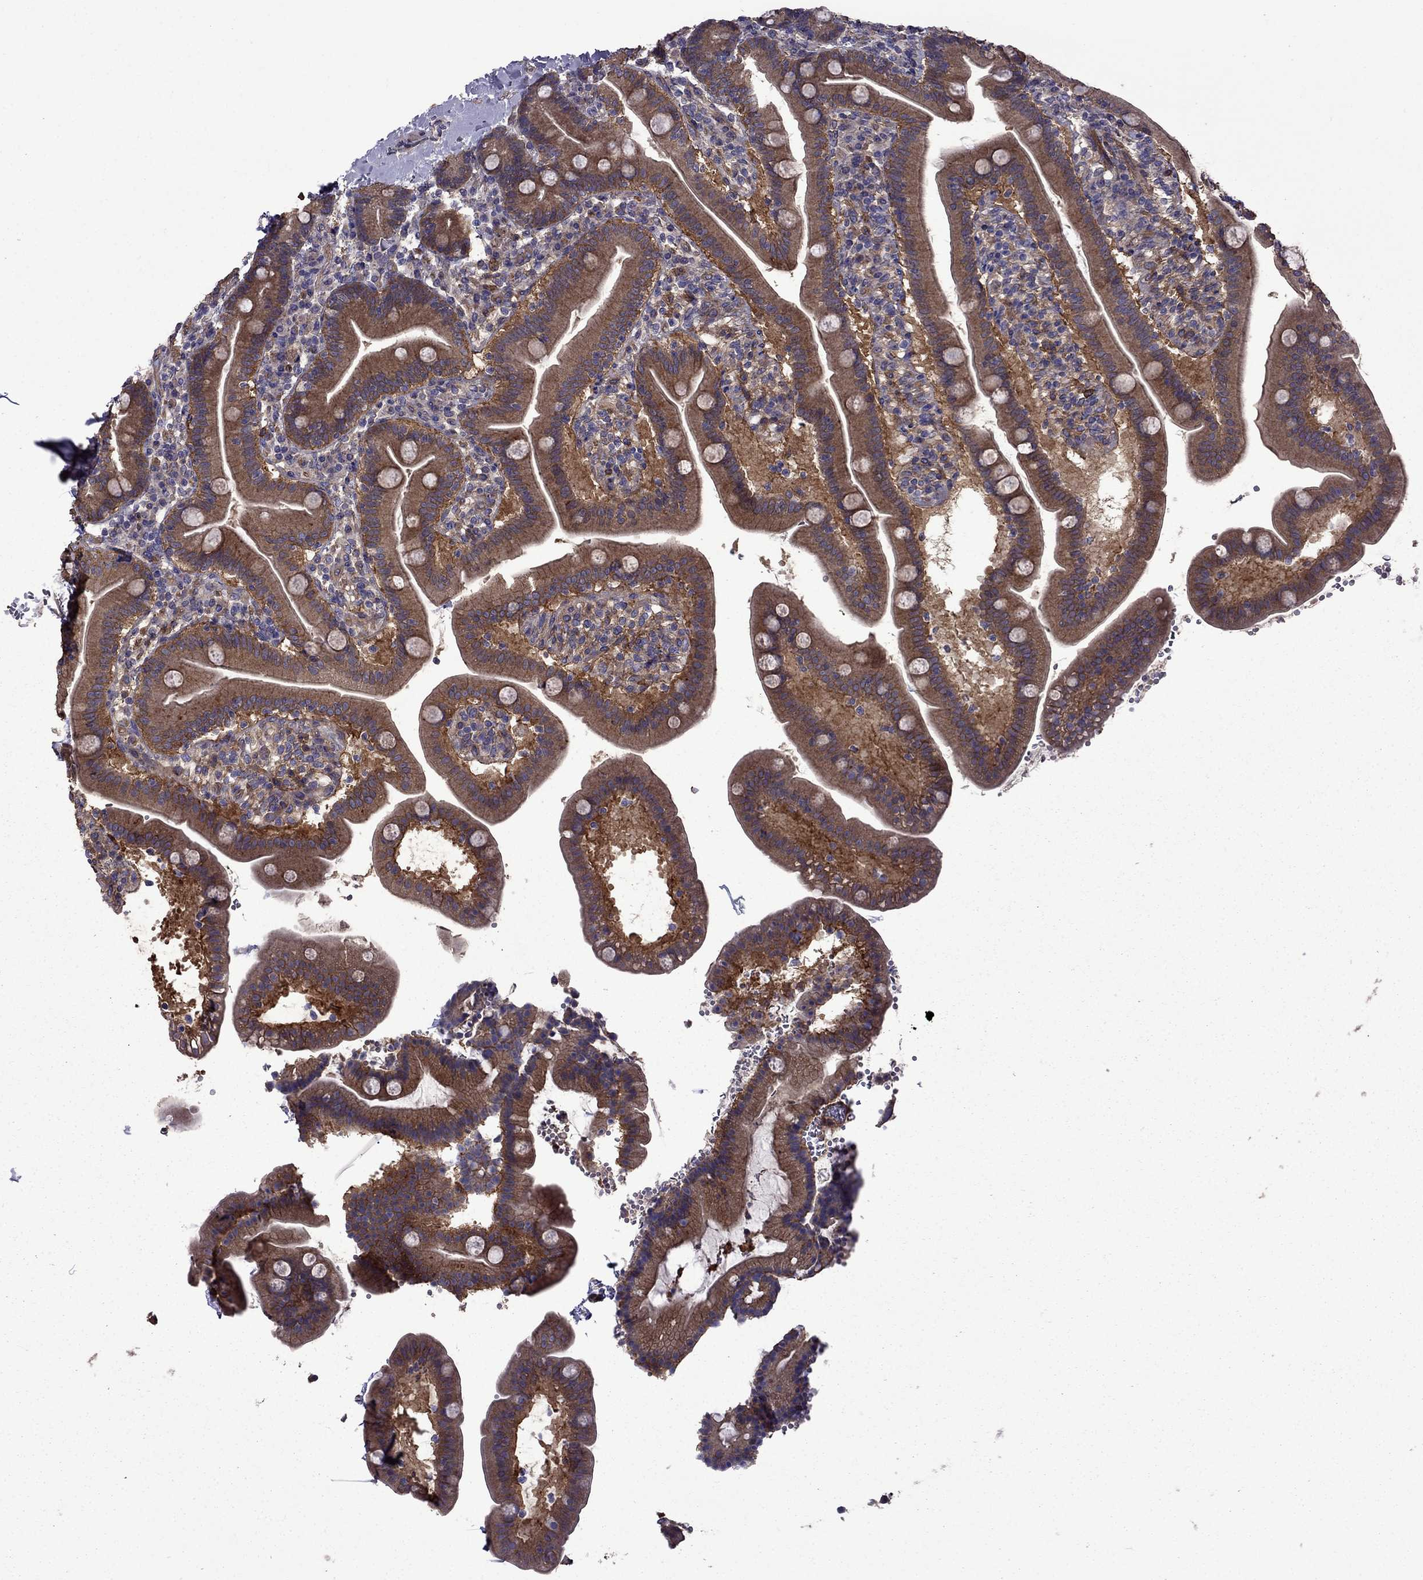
{"staining": {"intensity": "strong", "quantity": ">75%", "location": "cytoplasmic/membranous"}, "tissue": "small intestine", "cell_type": "Glandular cells", "image_type": "normal", "snomed": [{"axis": "morphology", "description": "Normal tissue, NOS"}, {"axis": "topography", "description": "Small intestine"}], "caption": "A brown stain labels strong cytoplasmic/membranous expression of a protein in glandular cells of benign human small intestine.", "gene": "ITGB1", "patient": {"sex": "male", "age": 66}}